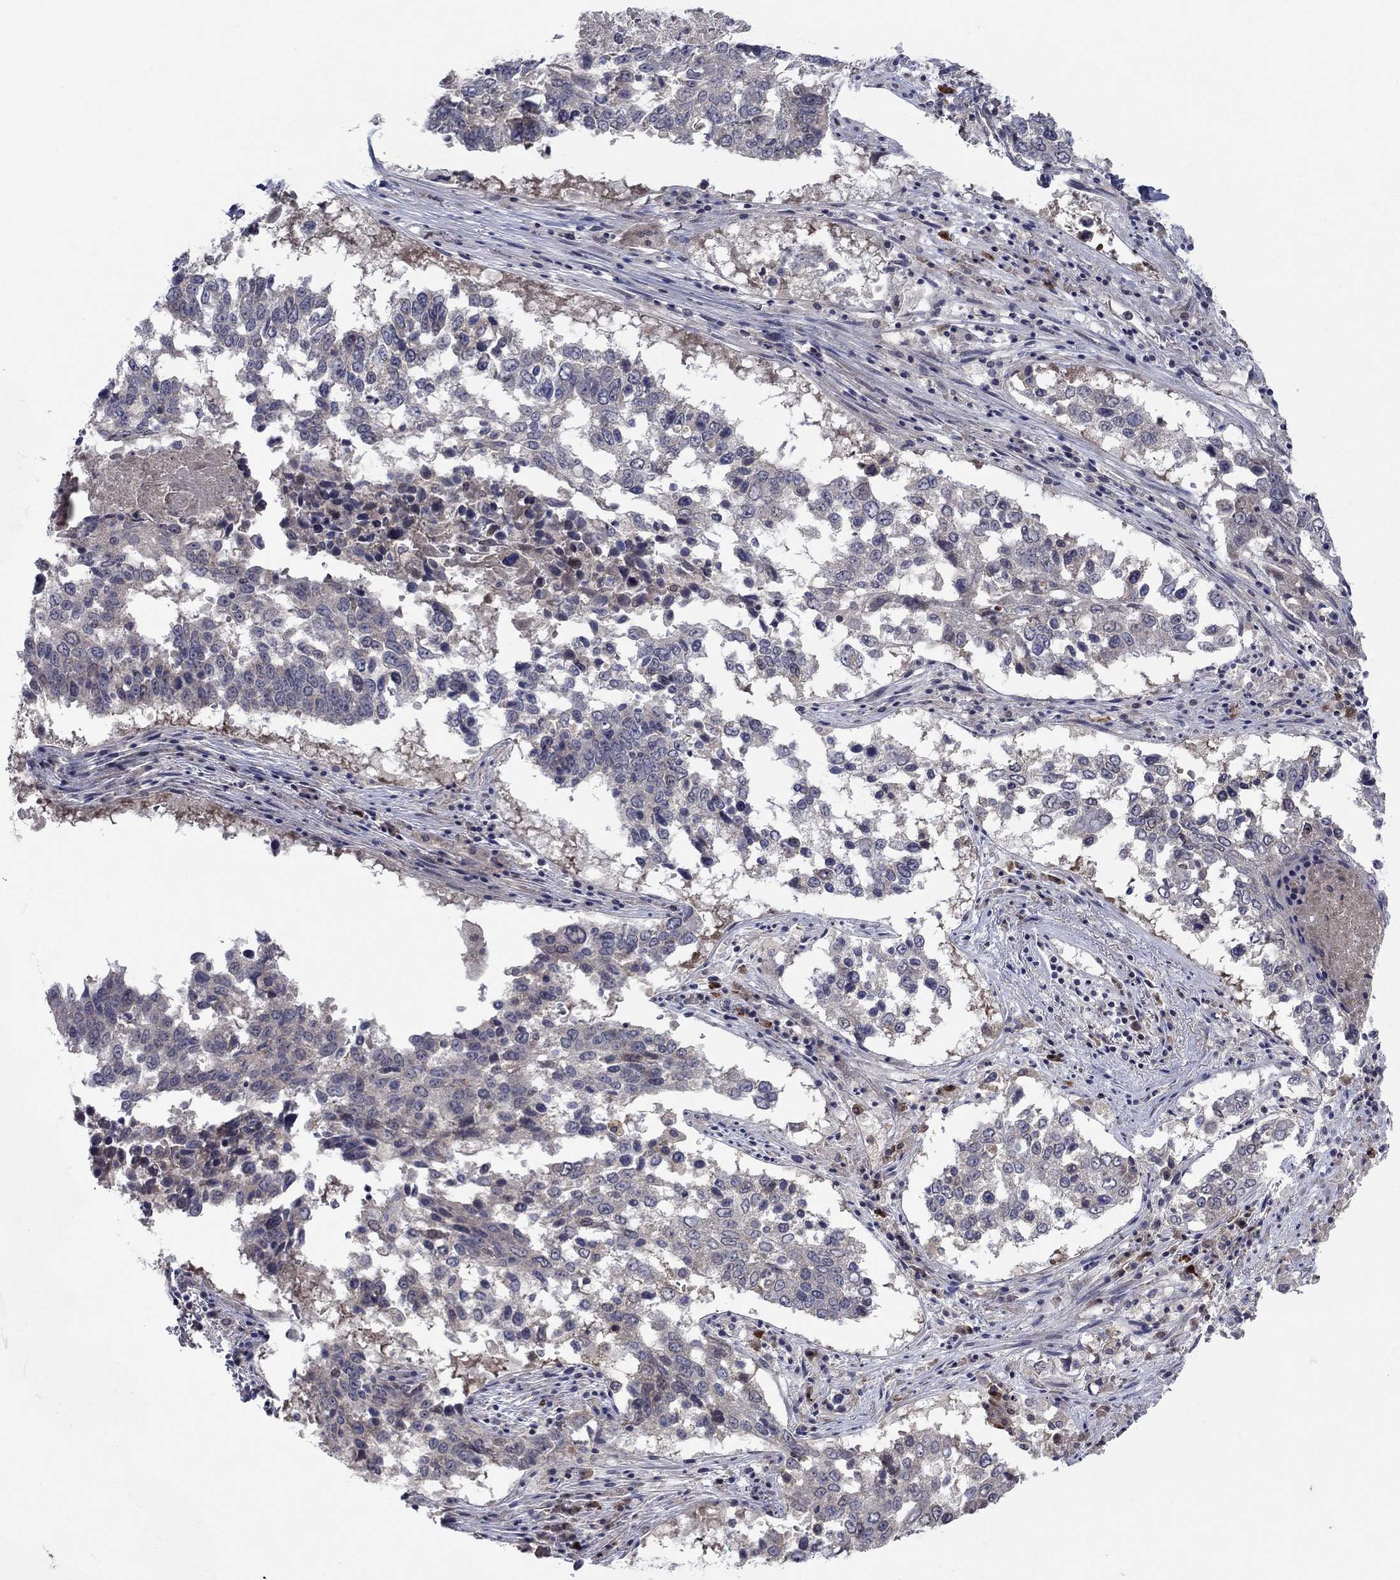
{"staining": {"intensity": "negative", "quantity": "none", "location": "none"}, "tissue": "lung cancer", "cell_type": "Tumor cells", "image_type": "cancer", "snomed": [{"axis": "morphology", "description": "Squamous cell carcinoma, NOS"}, {"axis": "topography", "description": "Lung"}], "caption": "A high-resolution histopathology image shows immunohistochemistry staining of lung cancer (squamous cell carcinoma), which exhibits no significant staining in tumor cells.", "gene": "IL4", "patient": {"sex": "male", "age": 82}}